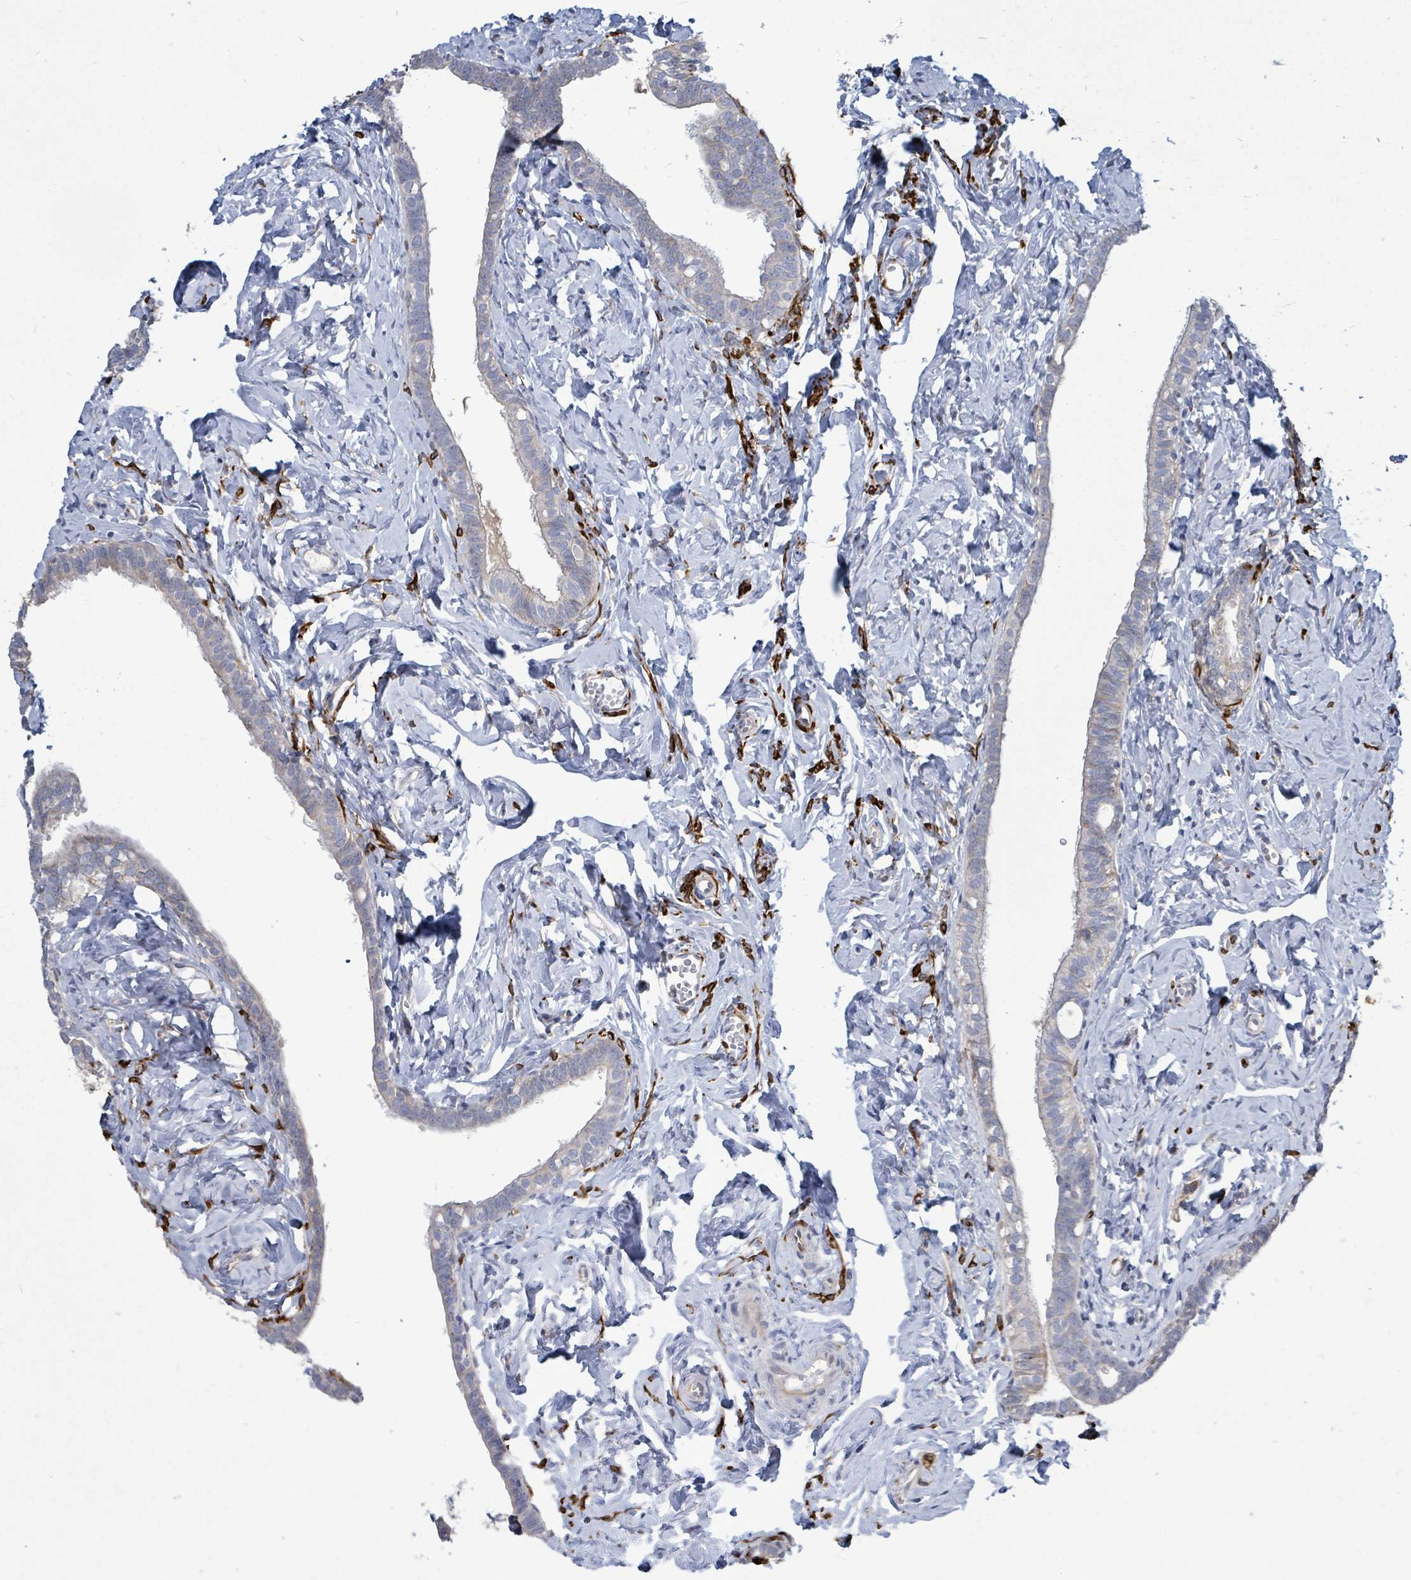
{"staining": {"intensity": "weak", "quantity": "25%-75%", "location": "cytoplasmic/membranous"}, "tissue": "fallopian tube", "cell_type": "Glandular cells", "image_type": "normal", "snomed": [{"axis": "morphology", "description": "Normal tissue, NOS"}, {"axis": "topography", "description": "Fallopian tube"}], "caption": "Glandular cells display low levels of weak cytoplasmic/membranous expression in approximately 25%-75% of cells in benign human fallopian tube.", "gene": "SIRPB1", "patient": {"sex": "female", "age": 66}}